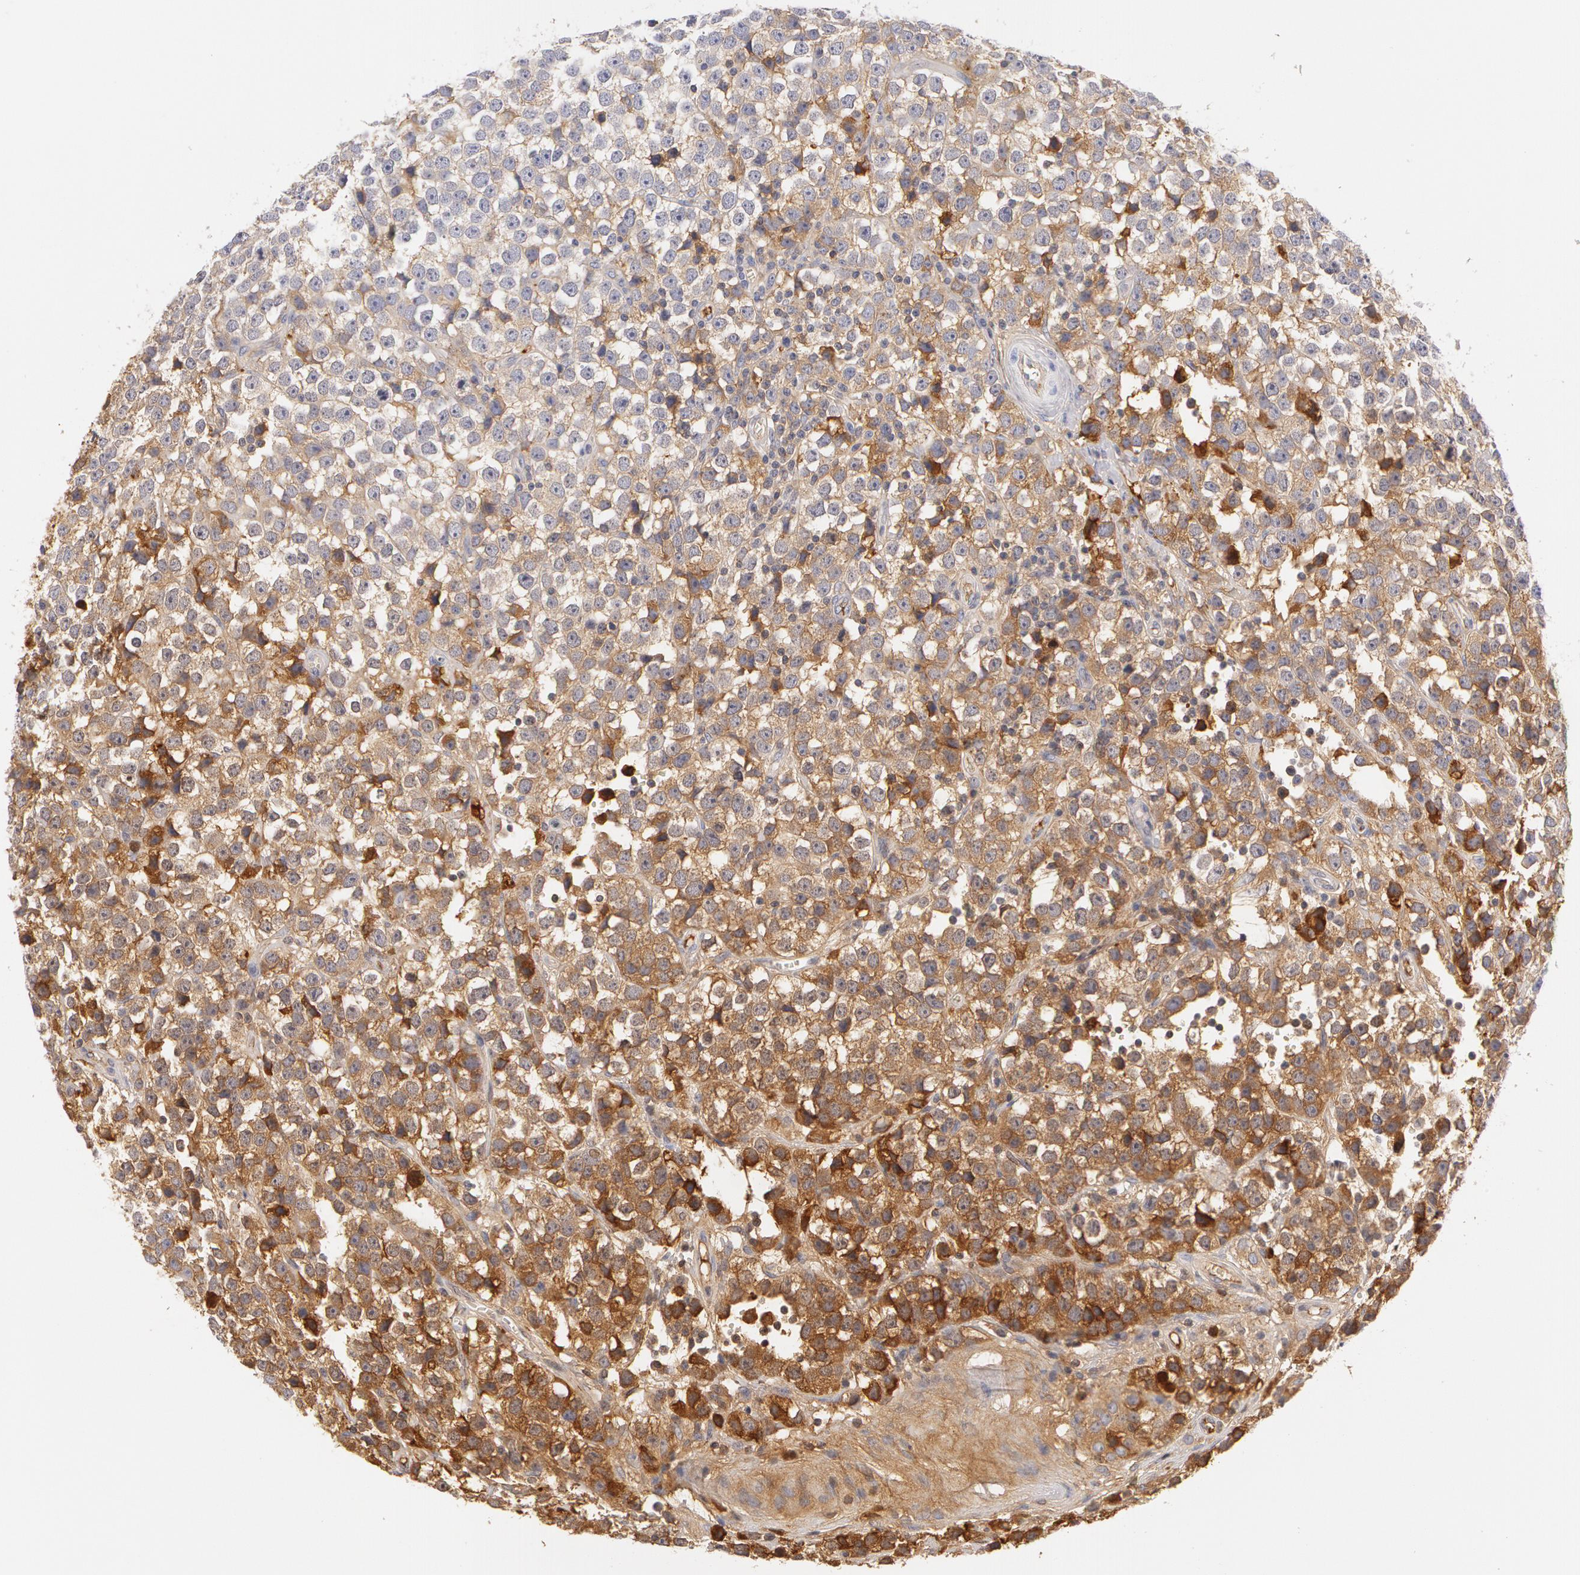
{"staining": {"intensity": "moderate", "quantity": "25%-75%", "location": "cytoplasmic/membranous"}, "tissue": "testis cancer", "cell_type": "Tumor cells", "image_type": "cancer", "snomed": [{"axis": "morphology", "description": "Seminoma, NOS"}, {"axis": "topography", "description": "Testis"}], "caption": "A photomicrograph of testis cancer (seminoma) stained for a protein reveals moderate cytoplasmic/membranous brown staining in tumor cells. Immunohistochemistry stains the protein in brown and the nuclei are stained blue.", "gene": "GC", "patient": {"sex": "male", "age": 25}}